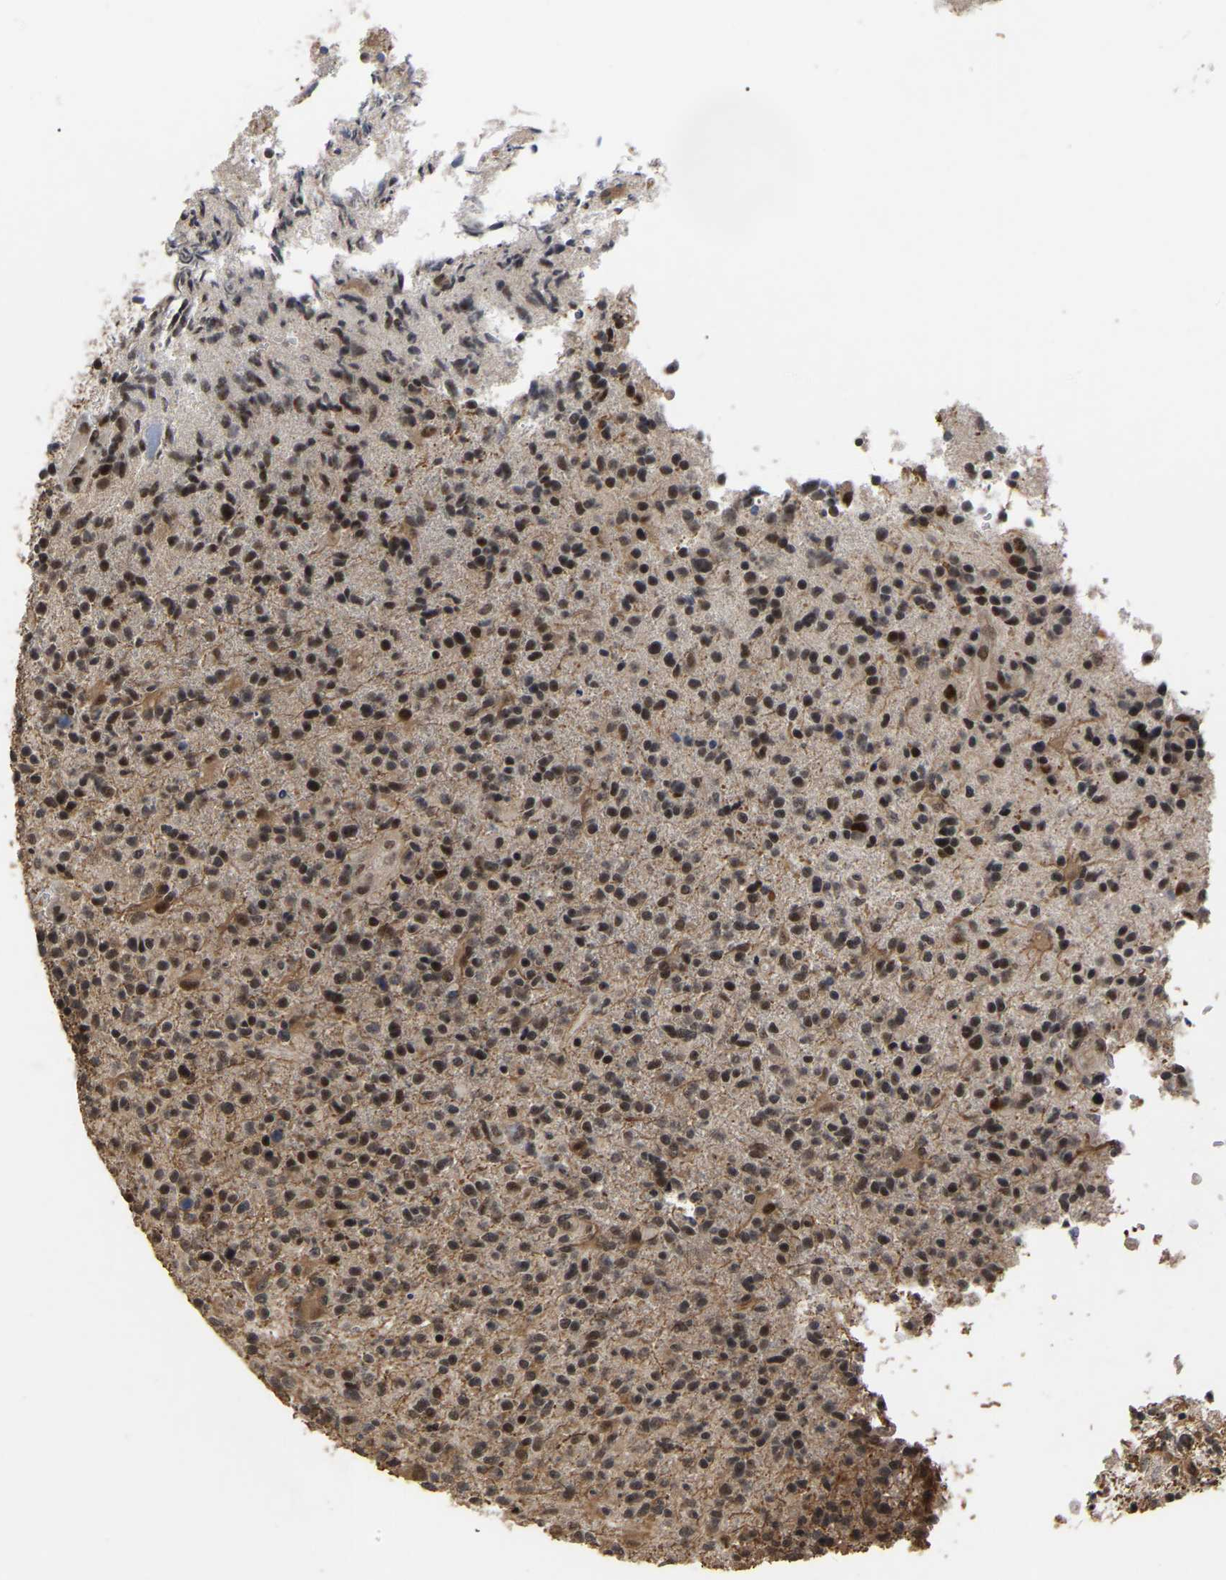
{"staining": {"intensity": "moderate", "quantity": ">75%", "location": "cytoplasmic/membranous,nuclear"}, "tissue": "glioma", "cell_type": "Tumor cells", "image_type": "cancer", "snomed": [{"axis": "morphology", "description": "Glioma, malignant, High grade"}, {"axis": "topography", "description": "Brain"}], "caption": "Moderate cytoplasmic/membranous and nuclear protein expression is seen in about >75% of tumor cells in glioma.", "gene": "JAZF1", "patient": {"sex": "male", "age": 72}}